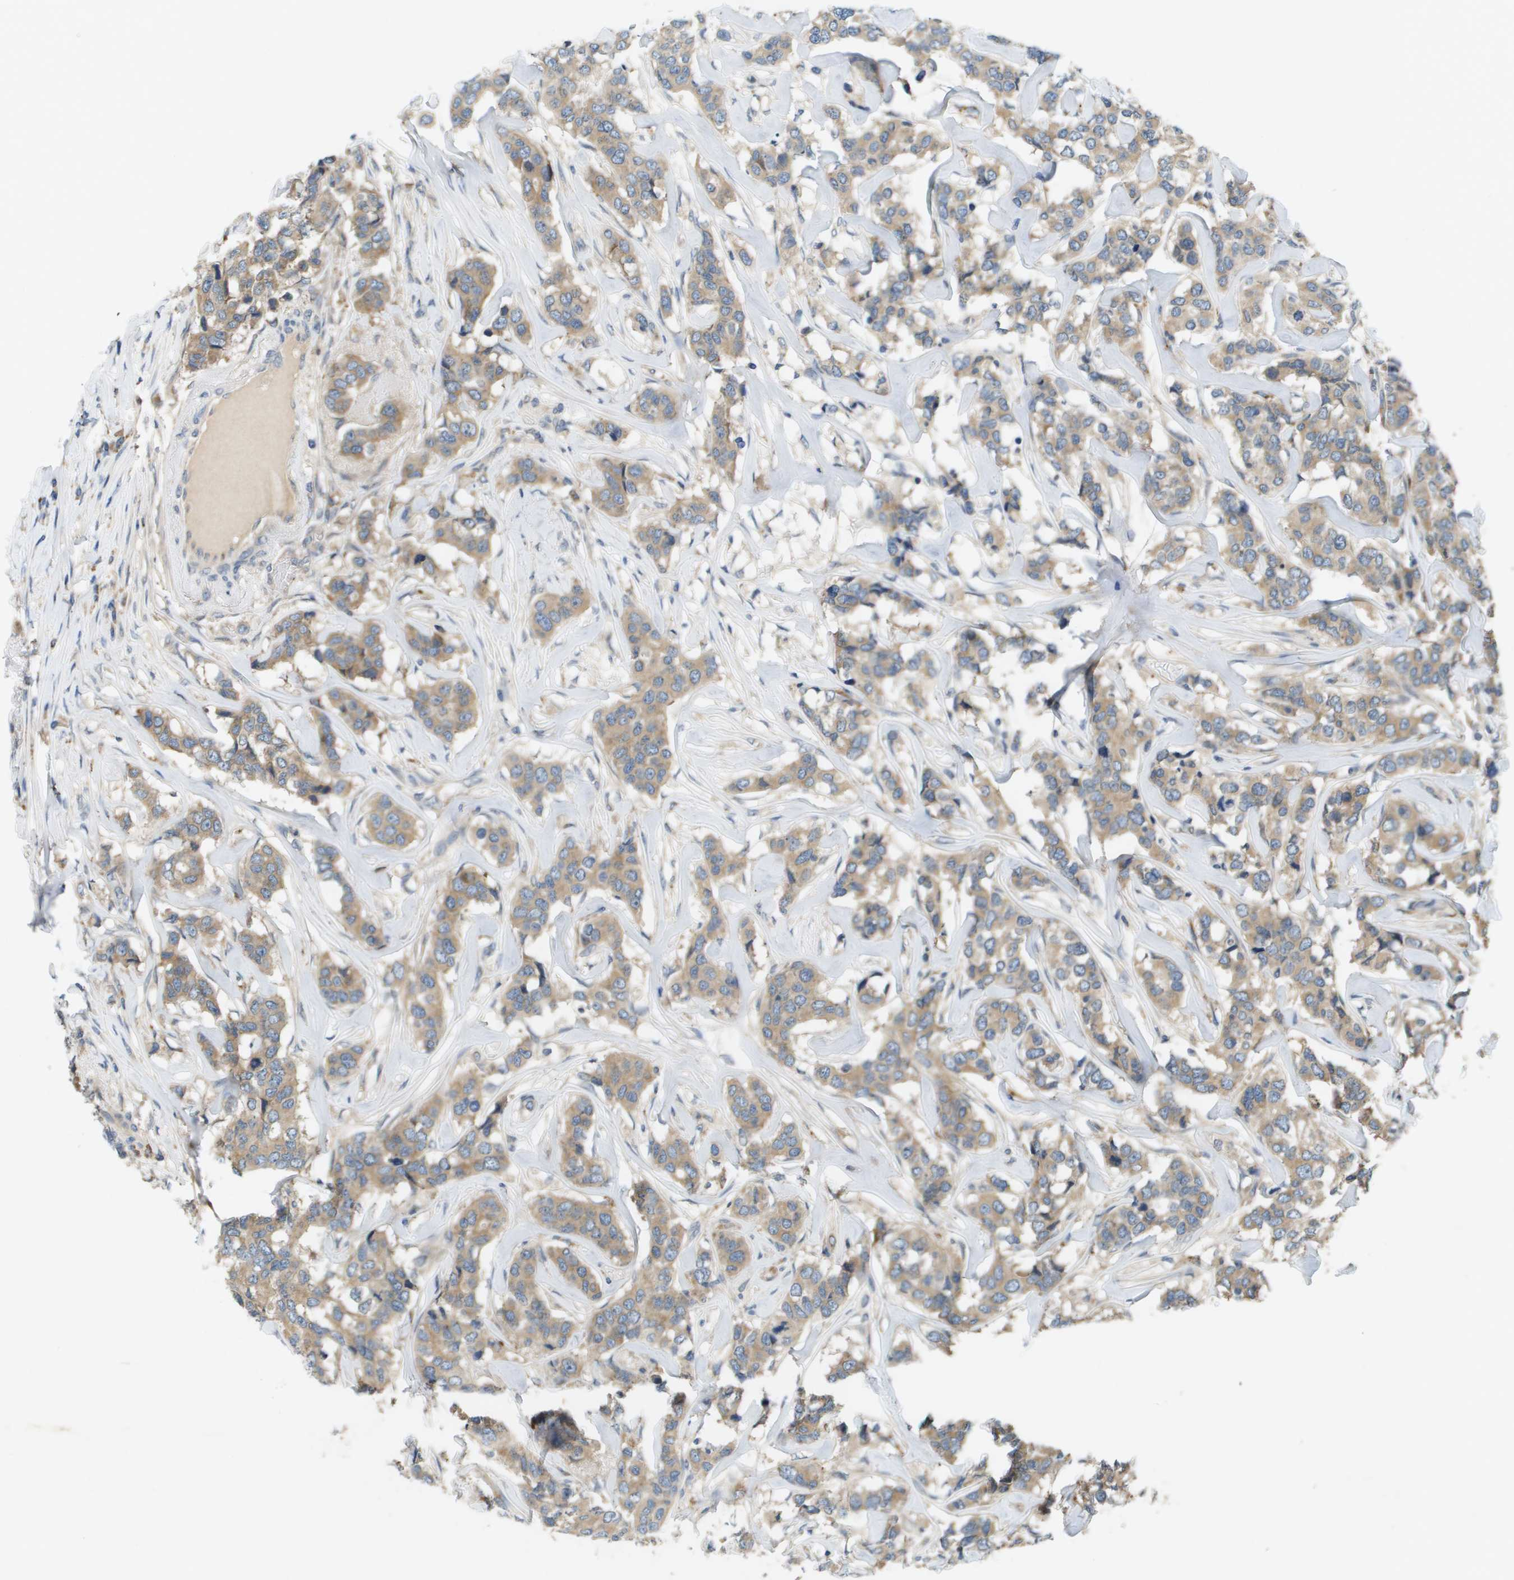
{"staining": {"intensity": "moderate", "quantity": ">75%", "location": "cytoplasmic/membranous"}, "tissue": "breast cancer", "cell_type": "Tumor cells", "image_type": "cancer", "snomed": [{"axis": "morphology", "description": "Lobular carcinoma"}, {"axis": "topography", "description": "Breast"}], "caption": "Protein staining reveals moderate cytoplasmic/membranous positivity in about >75% of tumor cells in breast lobular carcinoma.", "gene": "SLC25A20", "patient": {"sex": "female", "age": 59}}